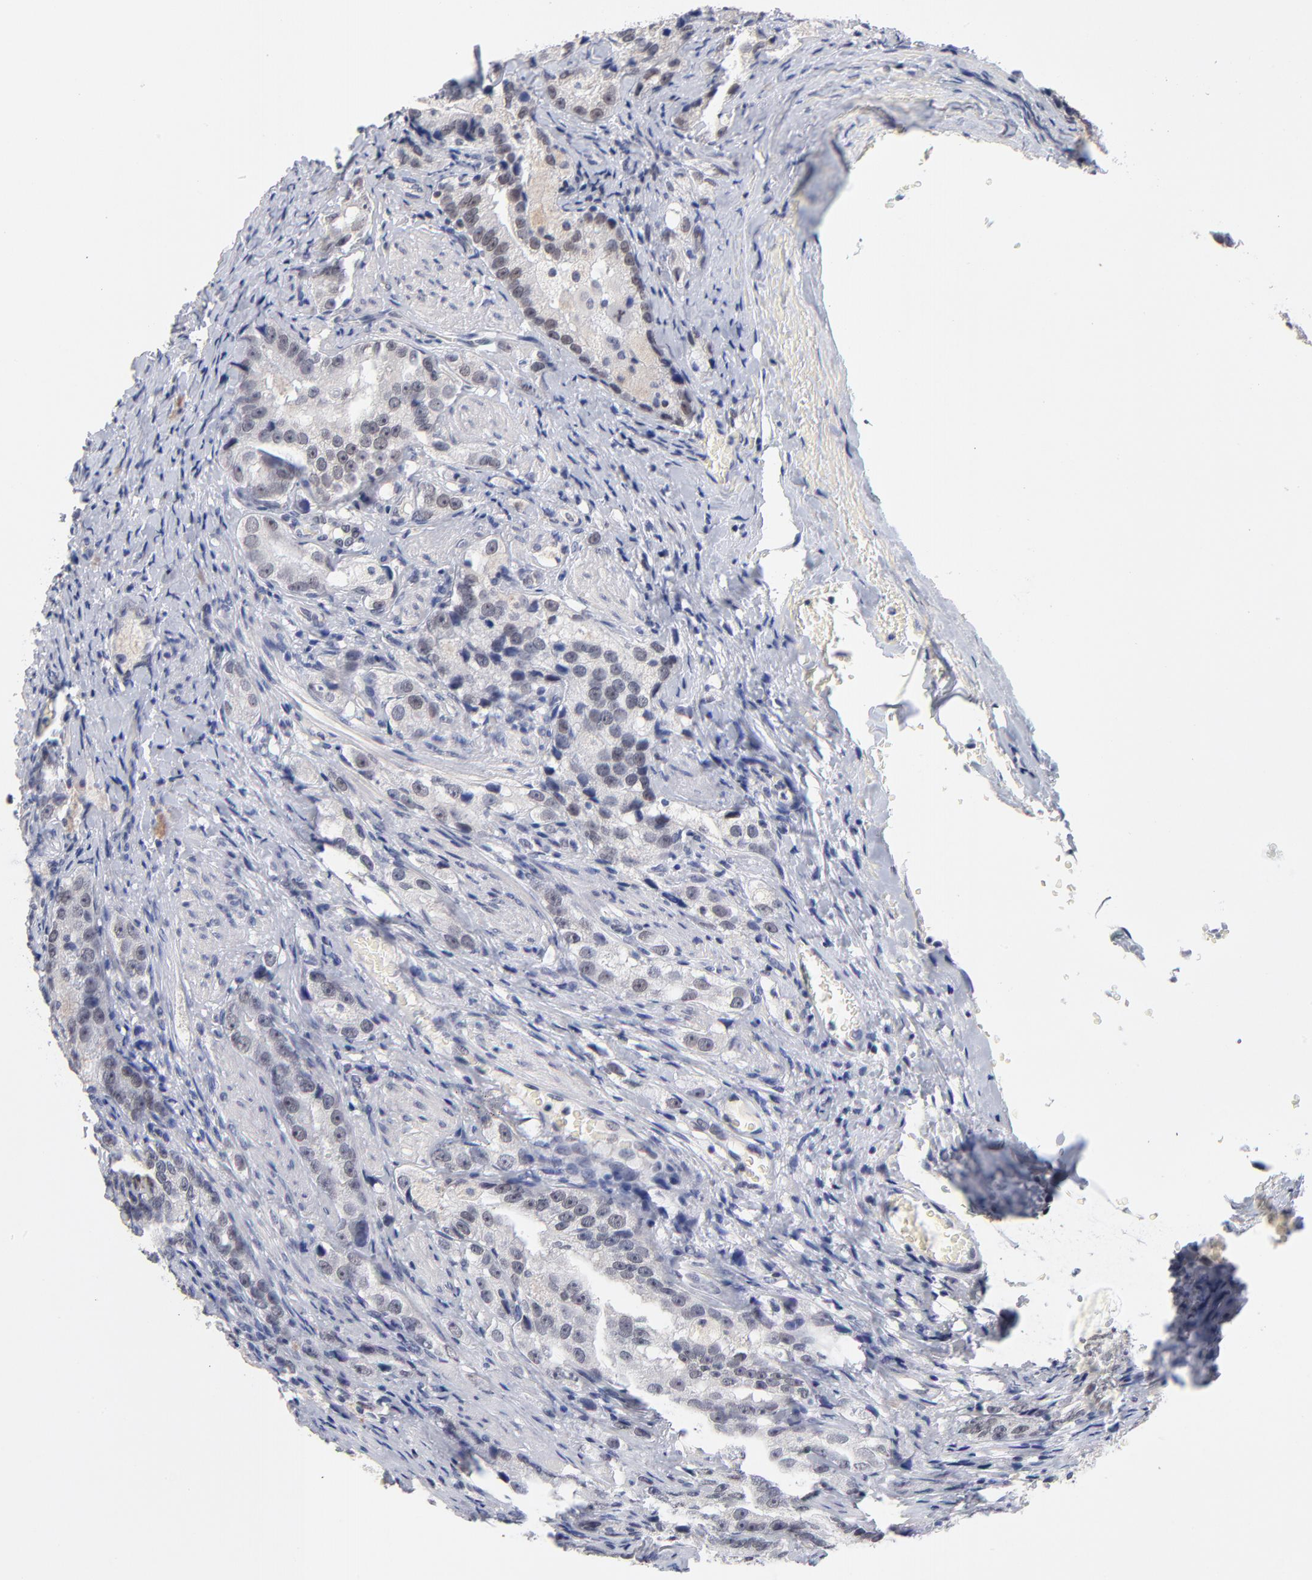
{"staining": {"intensity": "weak", "quantity": "25%-75%", "location": "nuclear"}, "tissue": "prostate cancer", "cell_type": "Tumor cells", "image_type": "cancer", "snomed": [{"axis": "morphology", "description": "Adenocarcinoma, High grade"}, {"axis": "topography", "description": "Prostate"}], "caption": "The histopathology image displays a brown stain indicating the presence of a protein in the nuclear of tumor cells in prostate cancer (adenocarcinoma (high-grade)). (DAB (3,3'-diaminobenzidine) = brown stain, brightfield microscopy at high magnification).", "gene": "ORC2", "patient": {"sex": "male", "age": 63}}